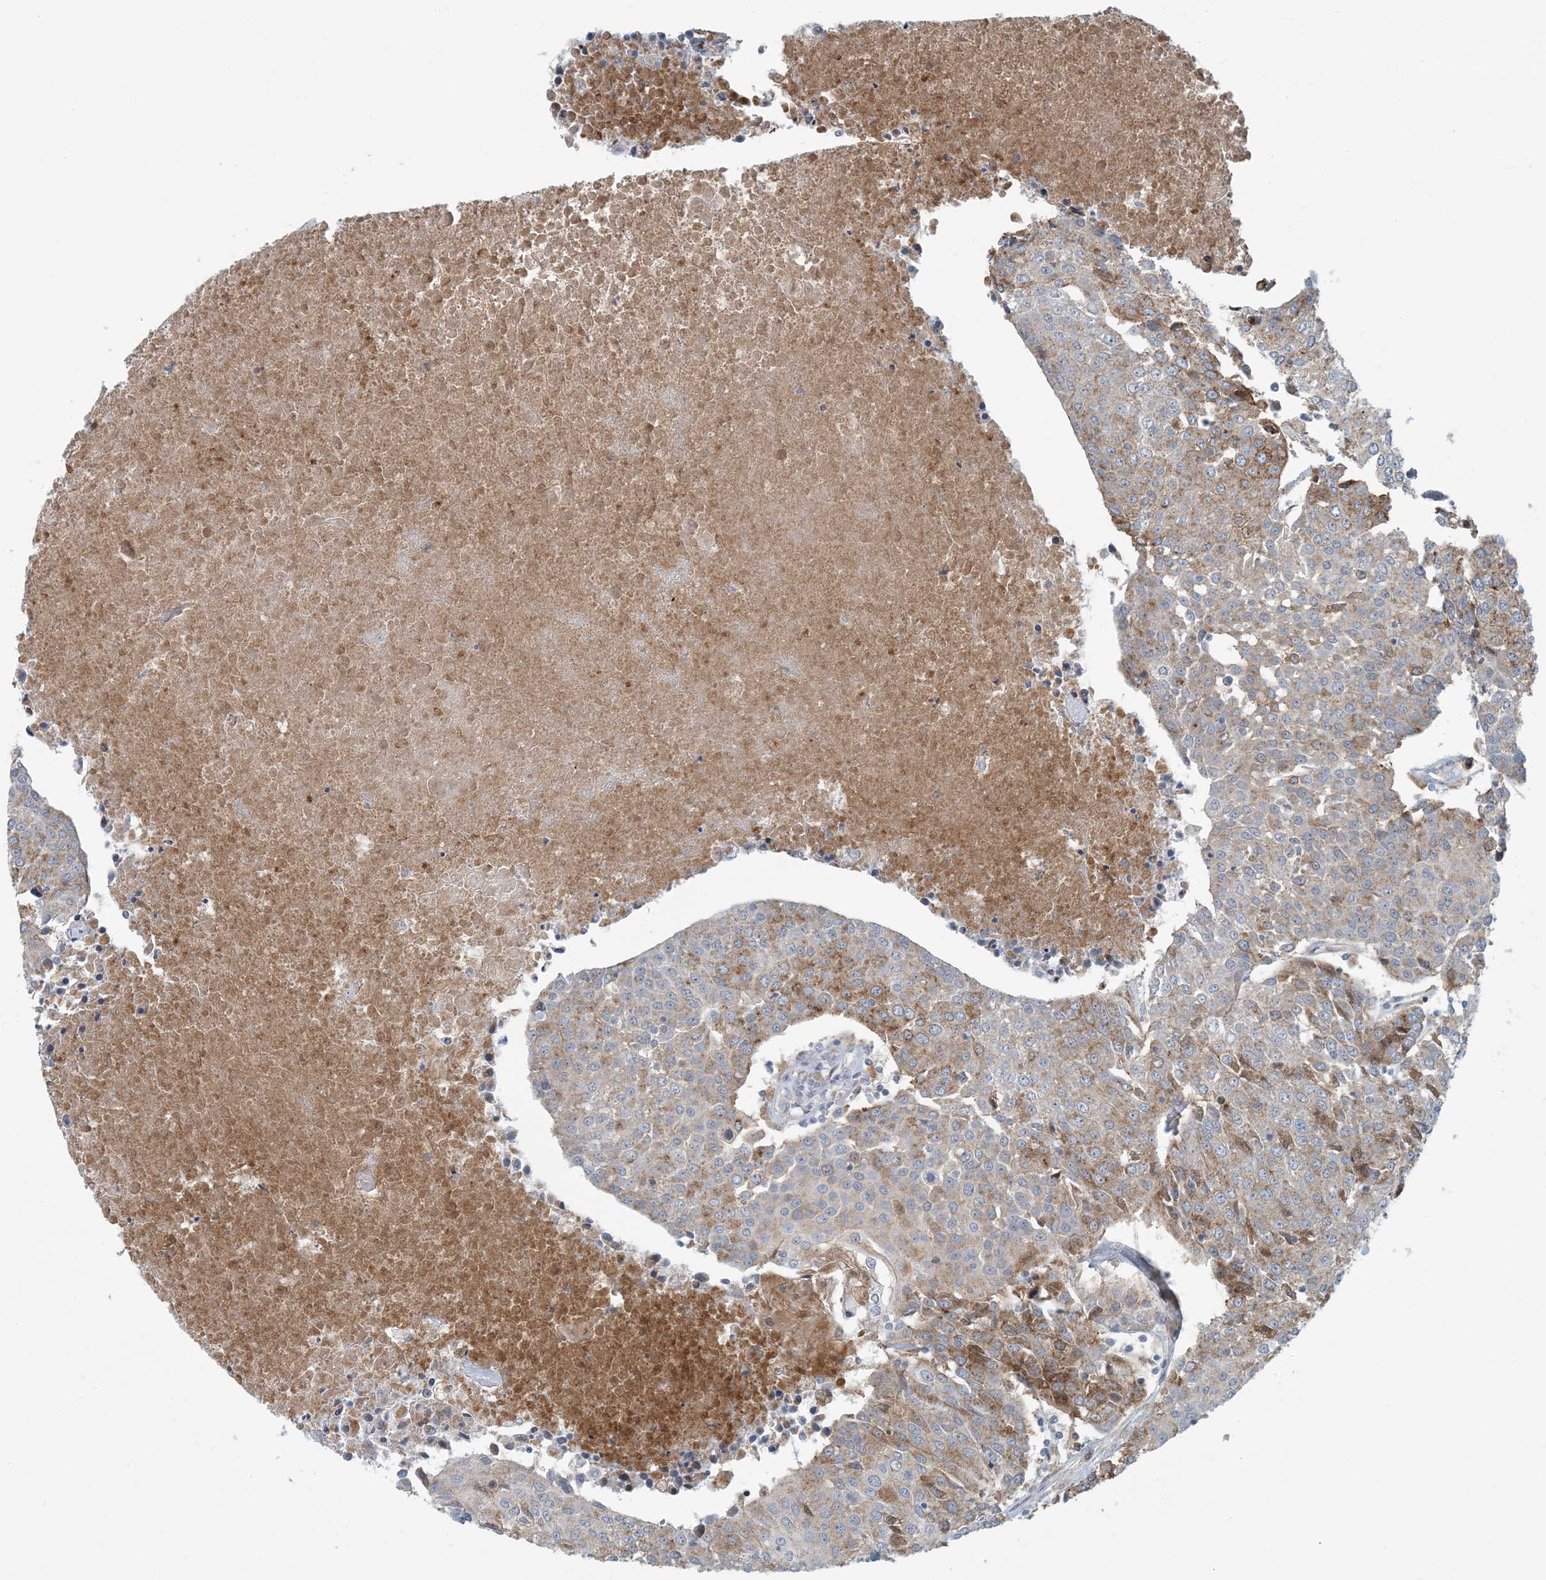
{"staining": {"intensity": "moderate", "quantity": "25%-75%", "location": "cytoplasmic/membranous"}, "tissue": "urothelial cancer", "cell_type": "Tumor cells", "image_type": "cancer", "snomed": [{"axis": "morphology", "description": "Urothelial carcinoma, High grade"}, {"axis": "topography", "description": "Urinary bladder"}], "caption": "Tumor cells show moderate cytoplasmic/membranous positivity in about 25%-75% of cells in high-grade urothelial carcinoma.", "gene": "EPHA4", "patient": {"sex": "female", "age": 85}}